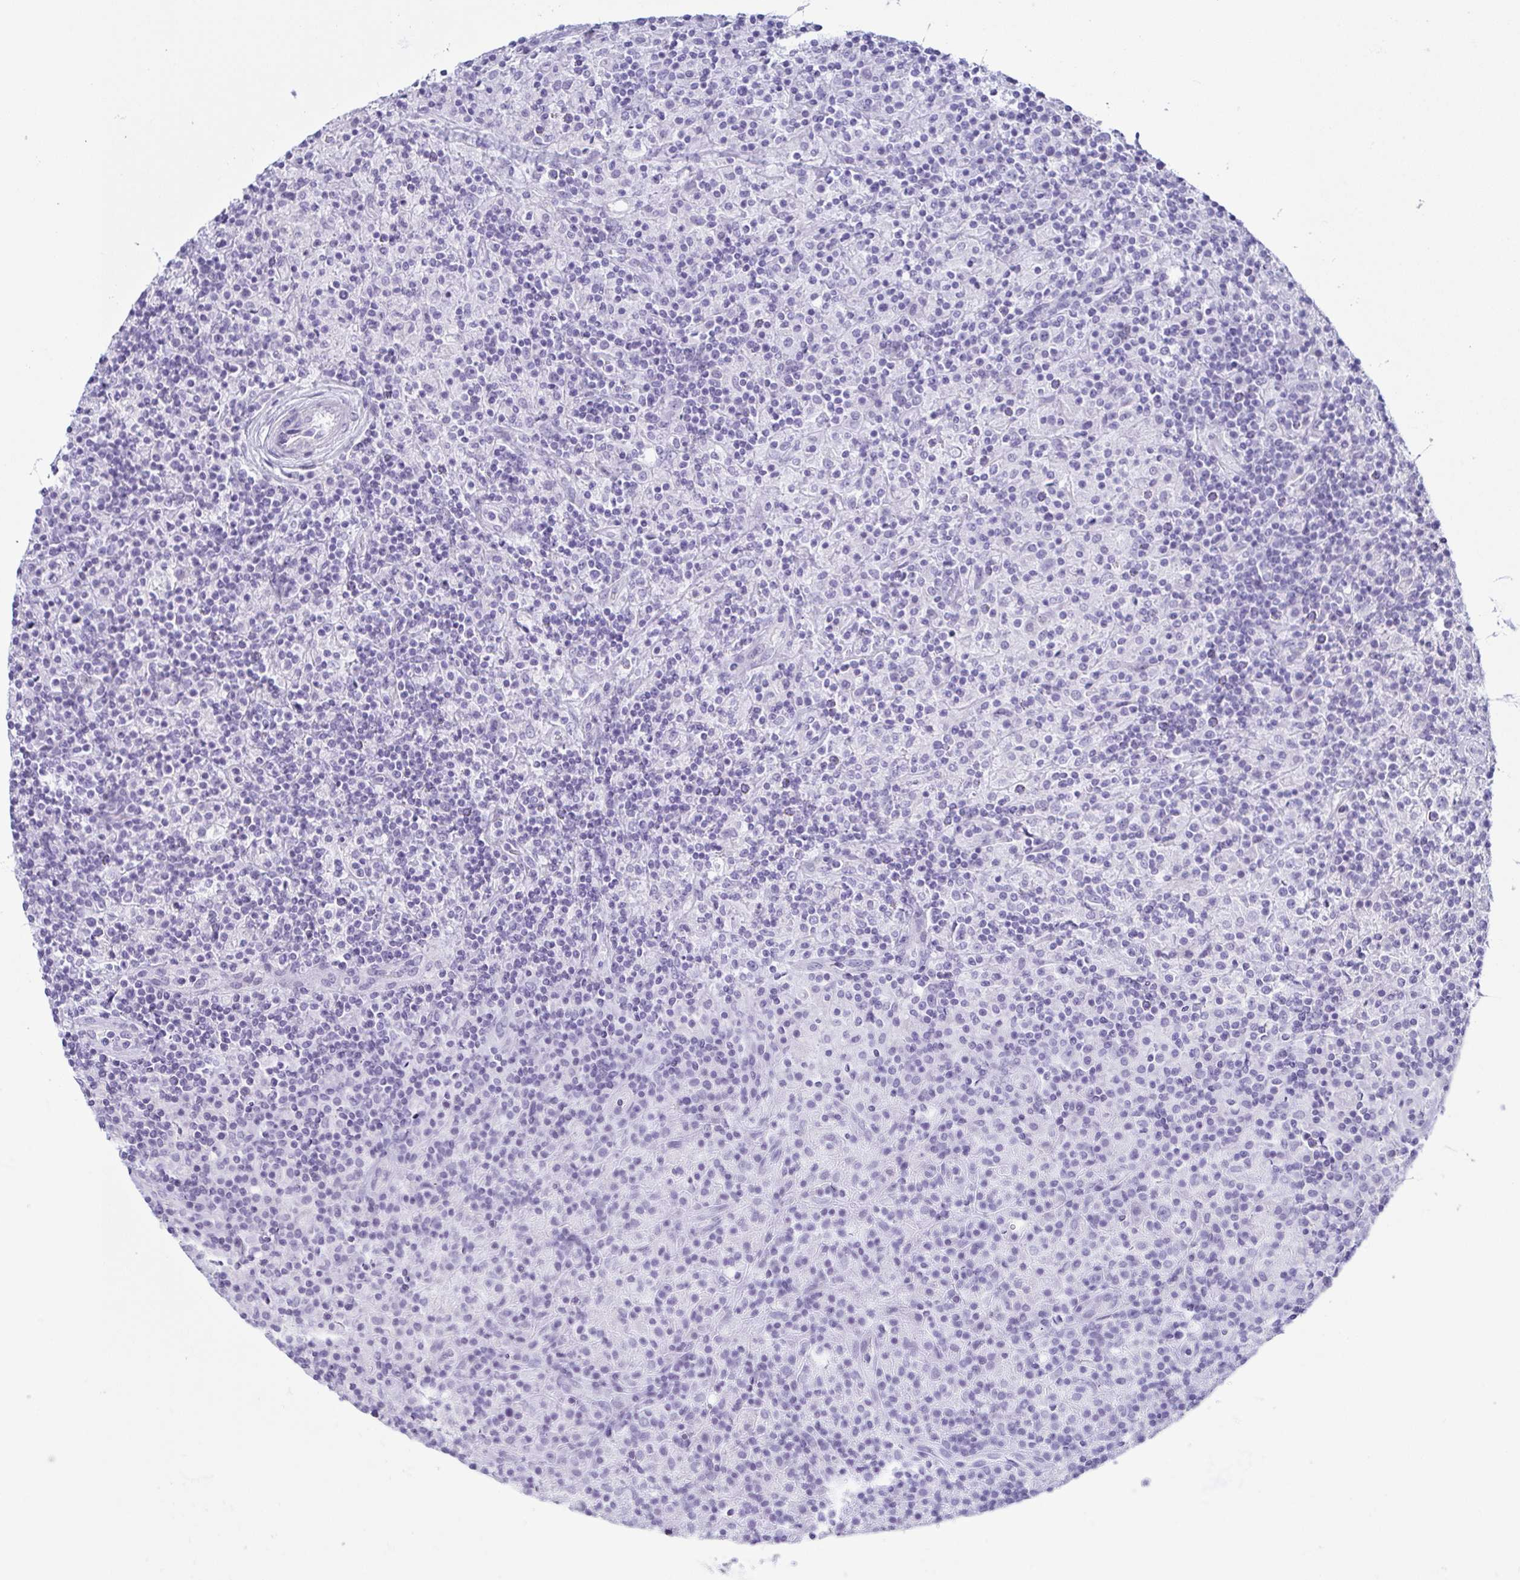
{"staining": {"intensity": "negative", "quantity": "none", "location": "none"}, "tissue": "lymphoma", "cell_type": "Tumor cells", "image_type": "cancer", "snomed": [{"axis": "morphology", "description": "Hodgkin's disease, NOS"}, {"axis": "topography", "description": "Lymph node"}], "caption": "Immunohistochemistry photomicrograph of neoplastic tissue: human Hodgkin's disease stained with DAB demonstrates no significant protein staining in tumor cells.", "gene": "PRR4", "patient": {"sex": "male", "age": 70}}